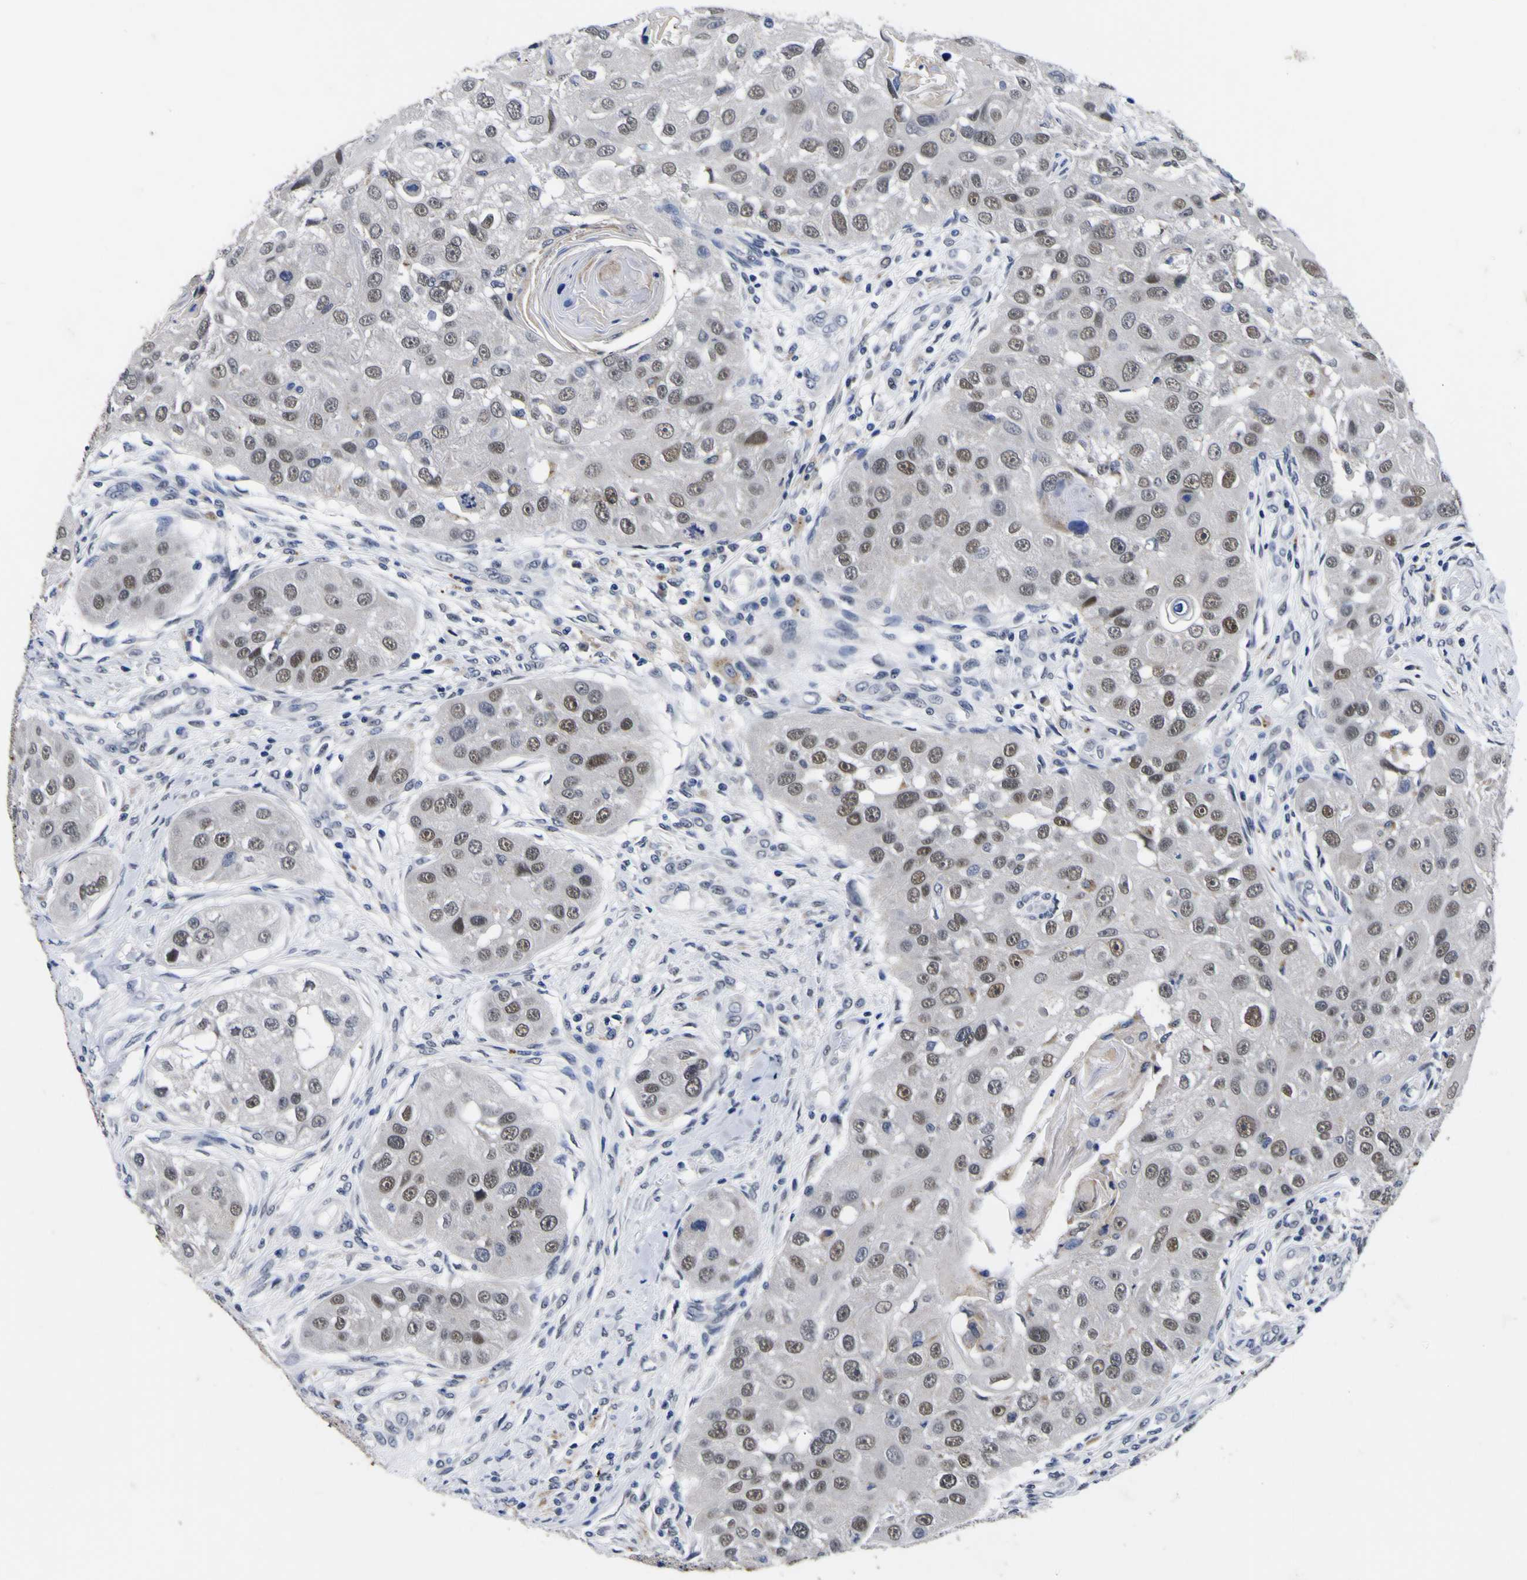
{"staining": {"intensity": "moderate", "quantity": ">75%", "location": "nuclear"}, "tissue": "head and neck cancer", "cell_type": "Tumor cells", "image_type": "cancer", "snomed": [{"axis": "morphology", "description": "Normal tissue, NOS"}, {"axis": "morphology", "description": "Squamous cell carcinoma, NOS"}, {"axis": "topography", "description": "Skeletal muscle"}, {"axis": "topography", "description": "Head-Neck"}], "caption": "Head and neck squamous cell carcinoma stained with a protein marker demonstrates moderate staining in tumor cells.", "gene": "IGFLR1", "patient": {"sex": "male", "age": 51}}